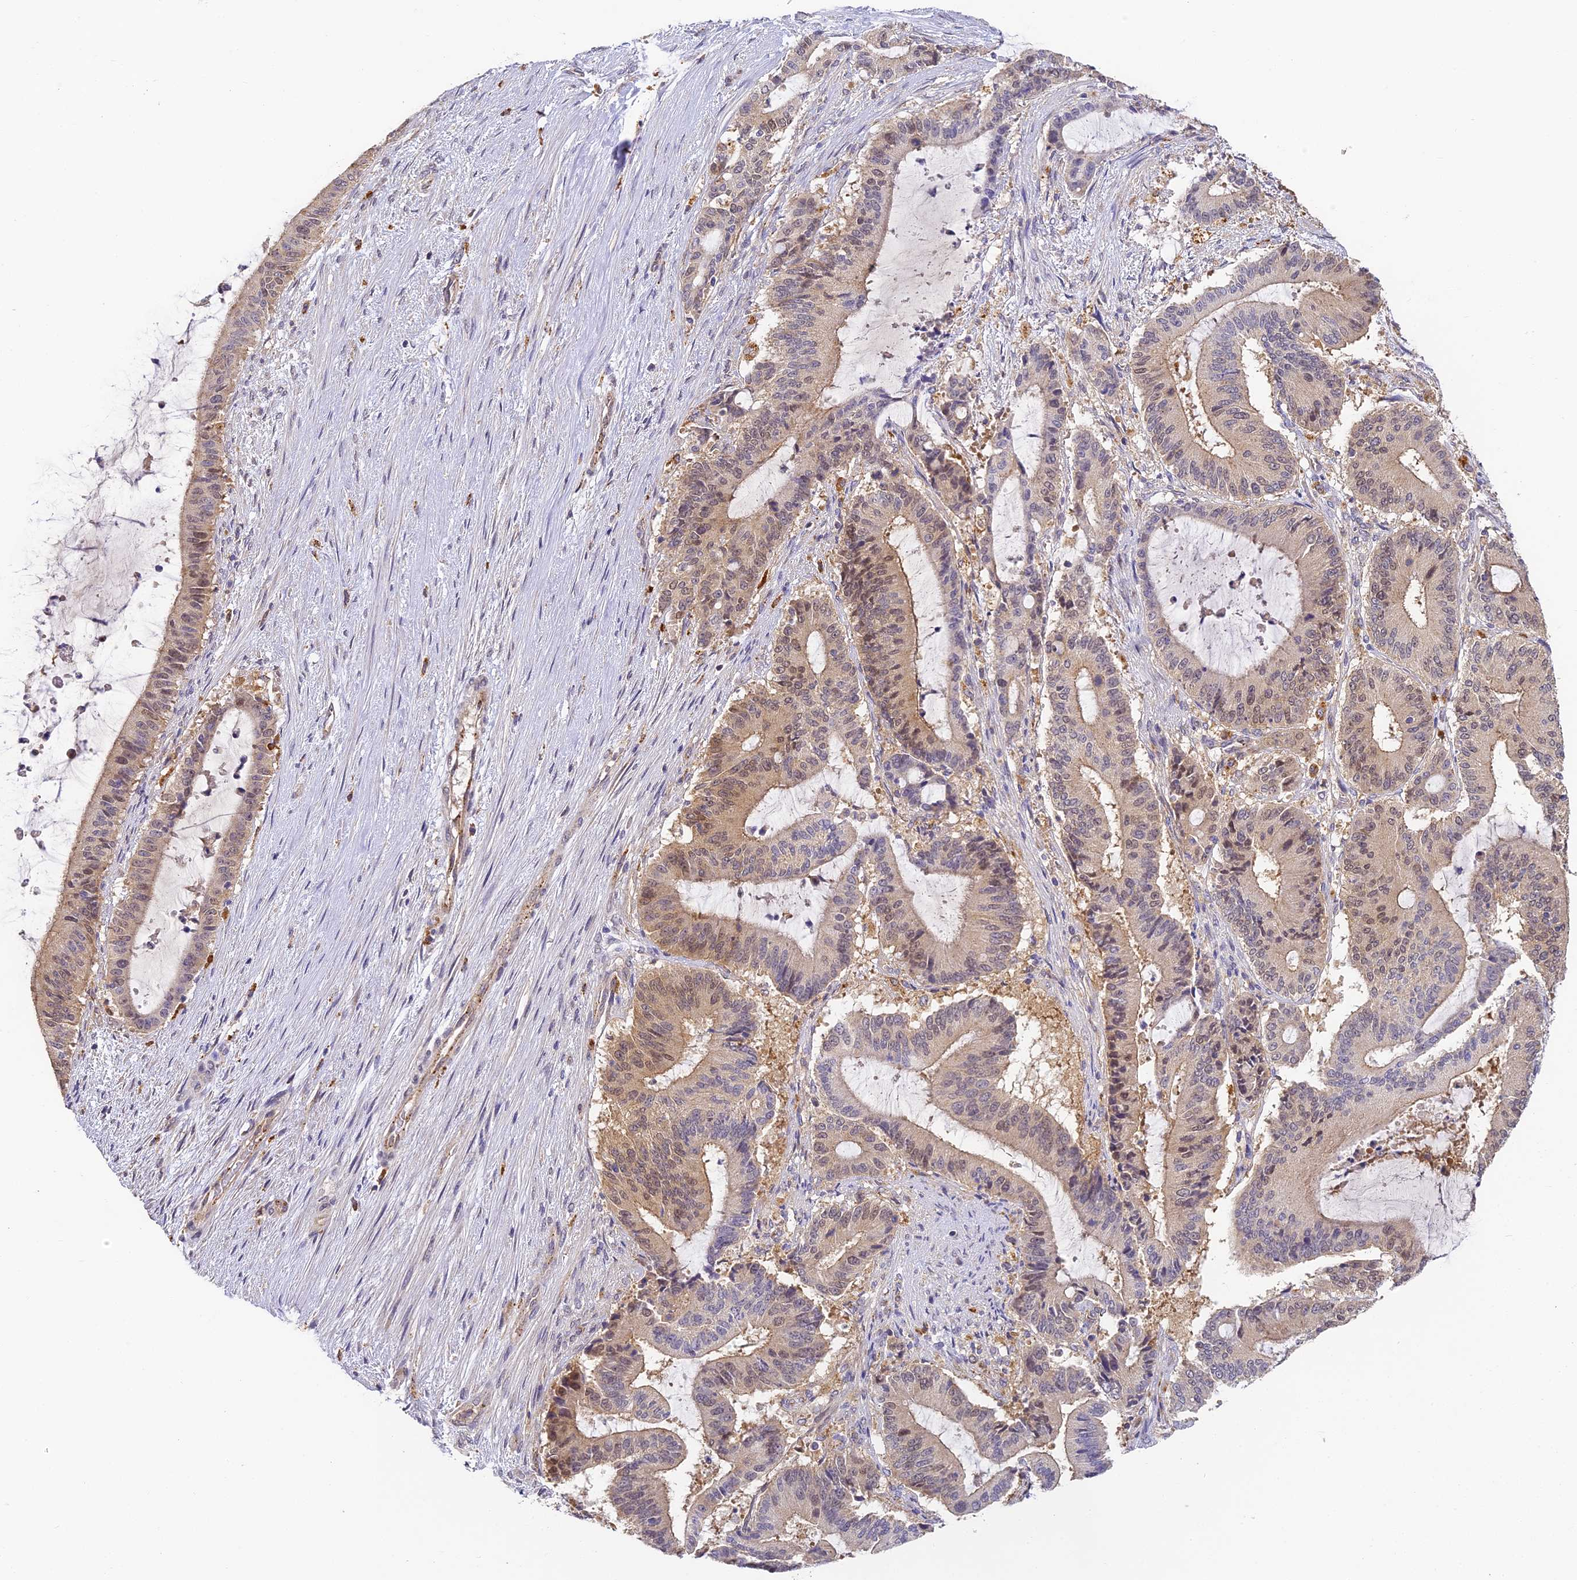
{"staining": {"intensity": "moderate", "quantity": "25%-75%", "location": "cytoplasmic/membranous,nuclear"}, "tissue": "liver cancer", "cell_type": "Tumor cells", "image_type": "cancer", "snomed": [{"axis": "morphology", "description": "Normal tissue, NOS"}, {"axis": "morphology", "description": "Cholangiocarcinoma"}, {"axis": "topography", "description": "Liver"}, {"axis": "topography", "description": "Peripheral nerve tissue"}], "caption": "Liver cancer stained for a protein reveals moderate cytoplasmic/membranous and nuclear positivity in tumor cells. Nuclei are stained in blue.", "gene": "YAE1", "patient": {"sex": "female", "age": 73}}